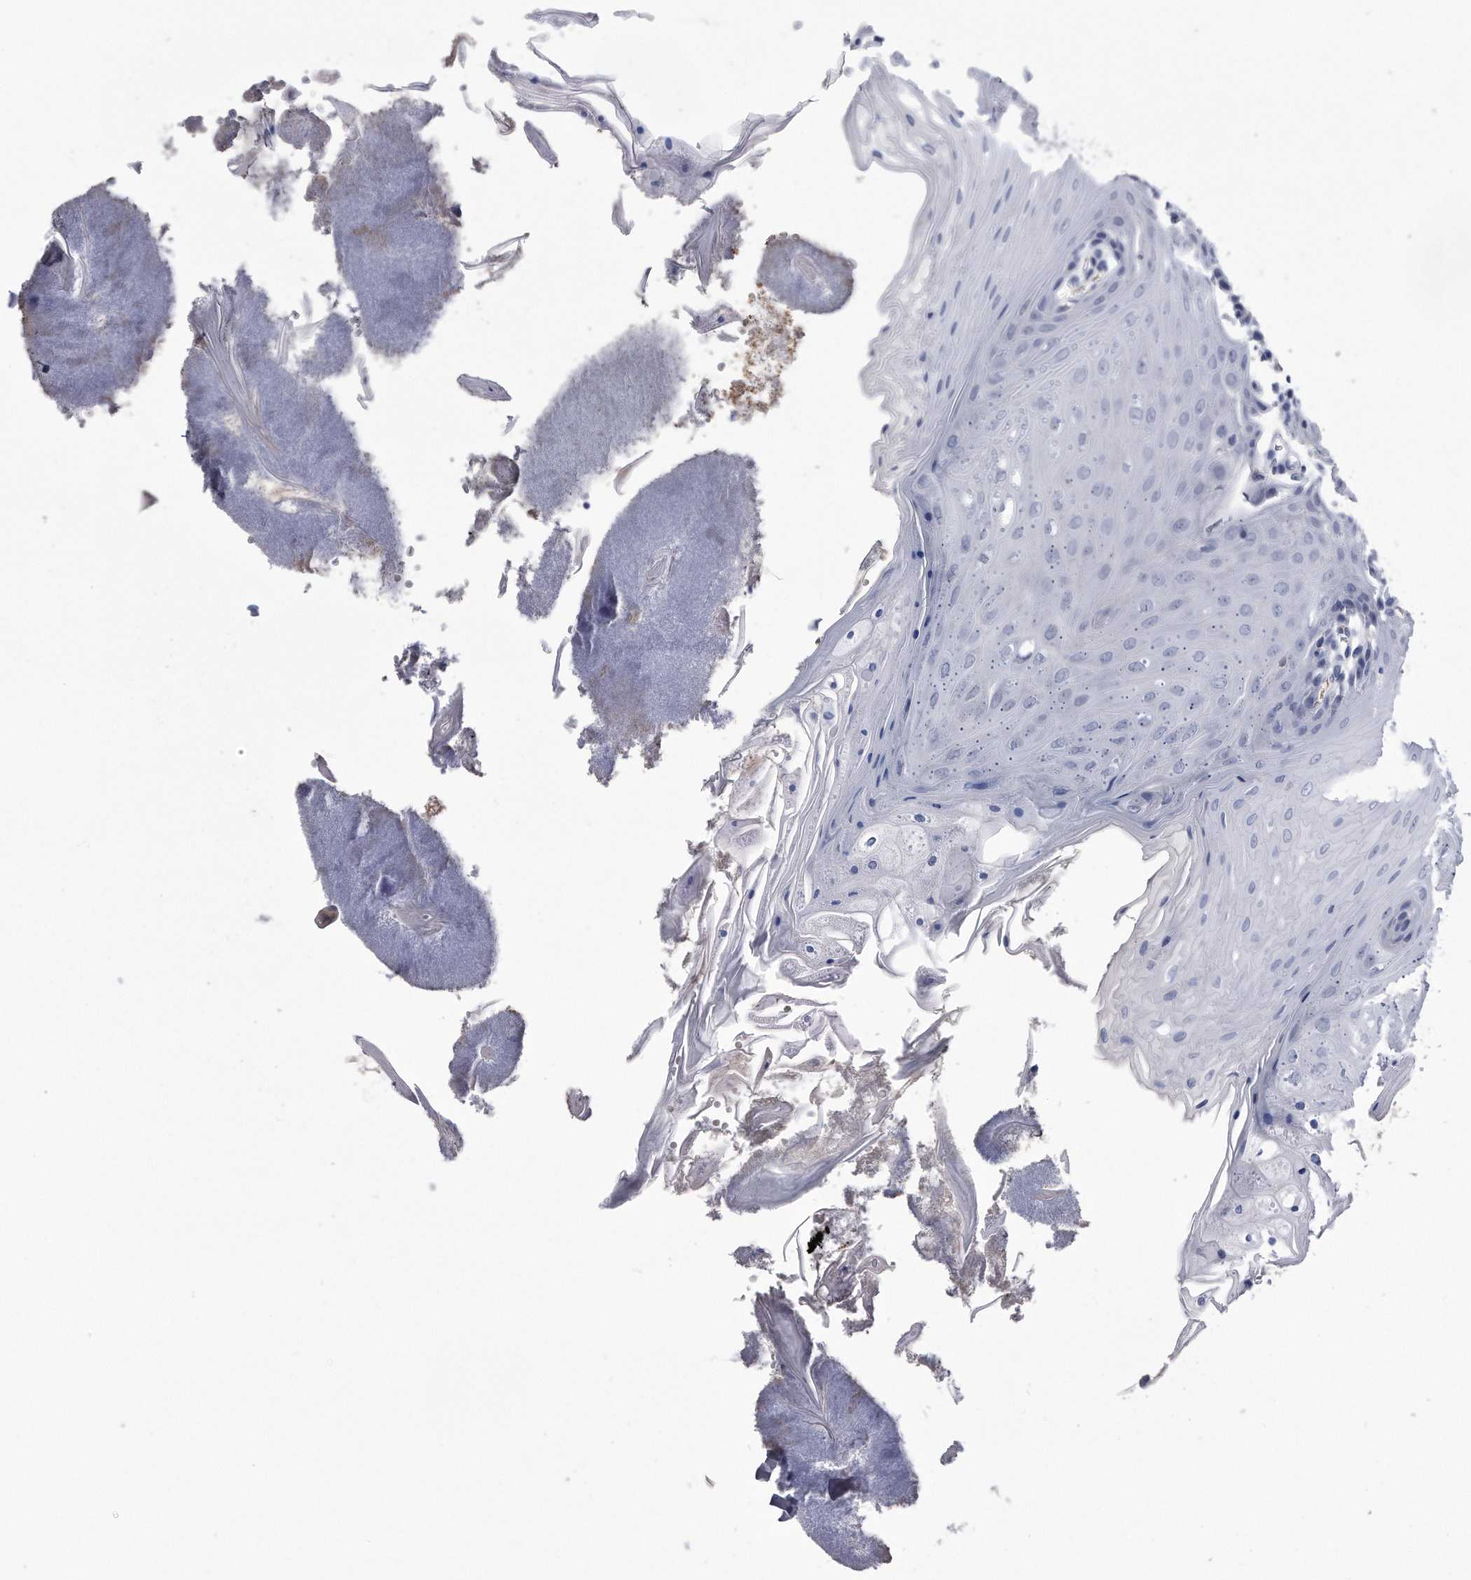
{"staining": {"intensity": "negative", "quantity": "none", "location": "none"}, "tissue": "oral mucosa", "cell_type": "Squamous epithelial cells", "image_type": "normal", "snomed": [{"axis": "morphology", "description": "Normal tissue, NOS"}, {"axis": "morphology", "description": "Squamous cell carcinoma, NOS"}, {"axis": "topography", "description": "Skeletal muscle"}, {"axis": "topography", "description": "Oral tissue"}, {"axis": "topography", "description": "Salivary gland"}, {"axis": "topography", "description": "Head-Neck"}], "caption": "The histopathology image shows no staining of squamous epithelial cells in normal oral mucosa. (DAB (3,3'-diaminobenzidine) immunohistochemistry with hematoxylin counter stain).", "gene": "KCTD8", "patient": {"sex": "male", "age": 54}}